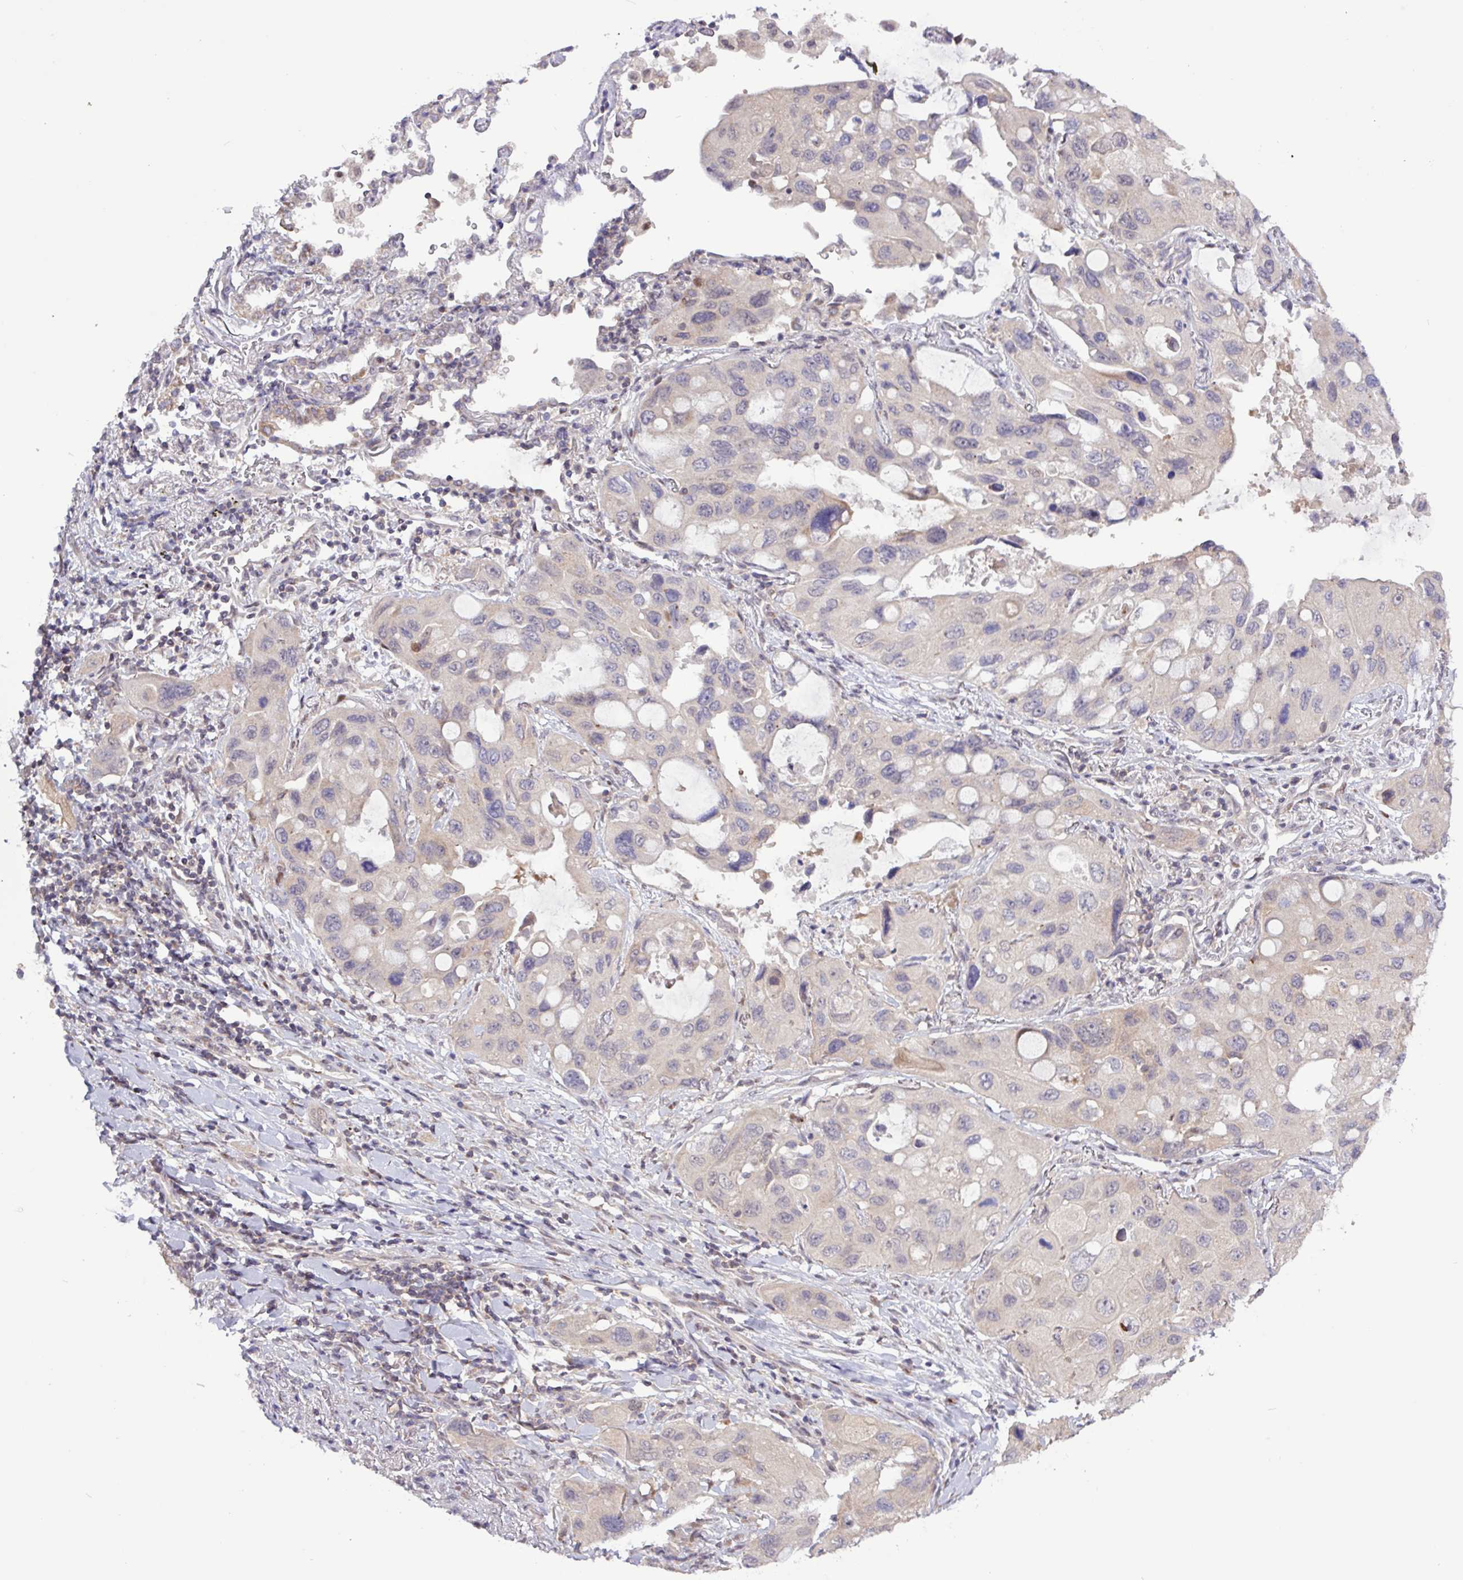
{"staining": {"intensity": "negative", "quantity": "none", "location": "none"}, "tissue": "lung cancer", "cell_type": "Tumor cells", "image_type": "cancer", "snomed": [{"axis": "morphology", "description": "Squamous cell carcinoma, NOS"}, {"axis": "topography", "description": "Lung"}], "caption": "Tumor cells show no significant positivity in squamous cell carcinoma (lung). (DAB immunohistochemistry (IHC) with hematoxylin counter stain).", "gene": "RTL3", "patient": {"sex": "female", "age": 73}}